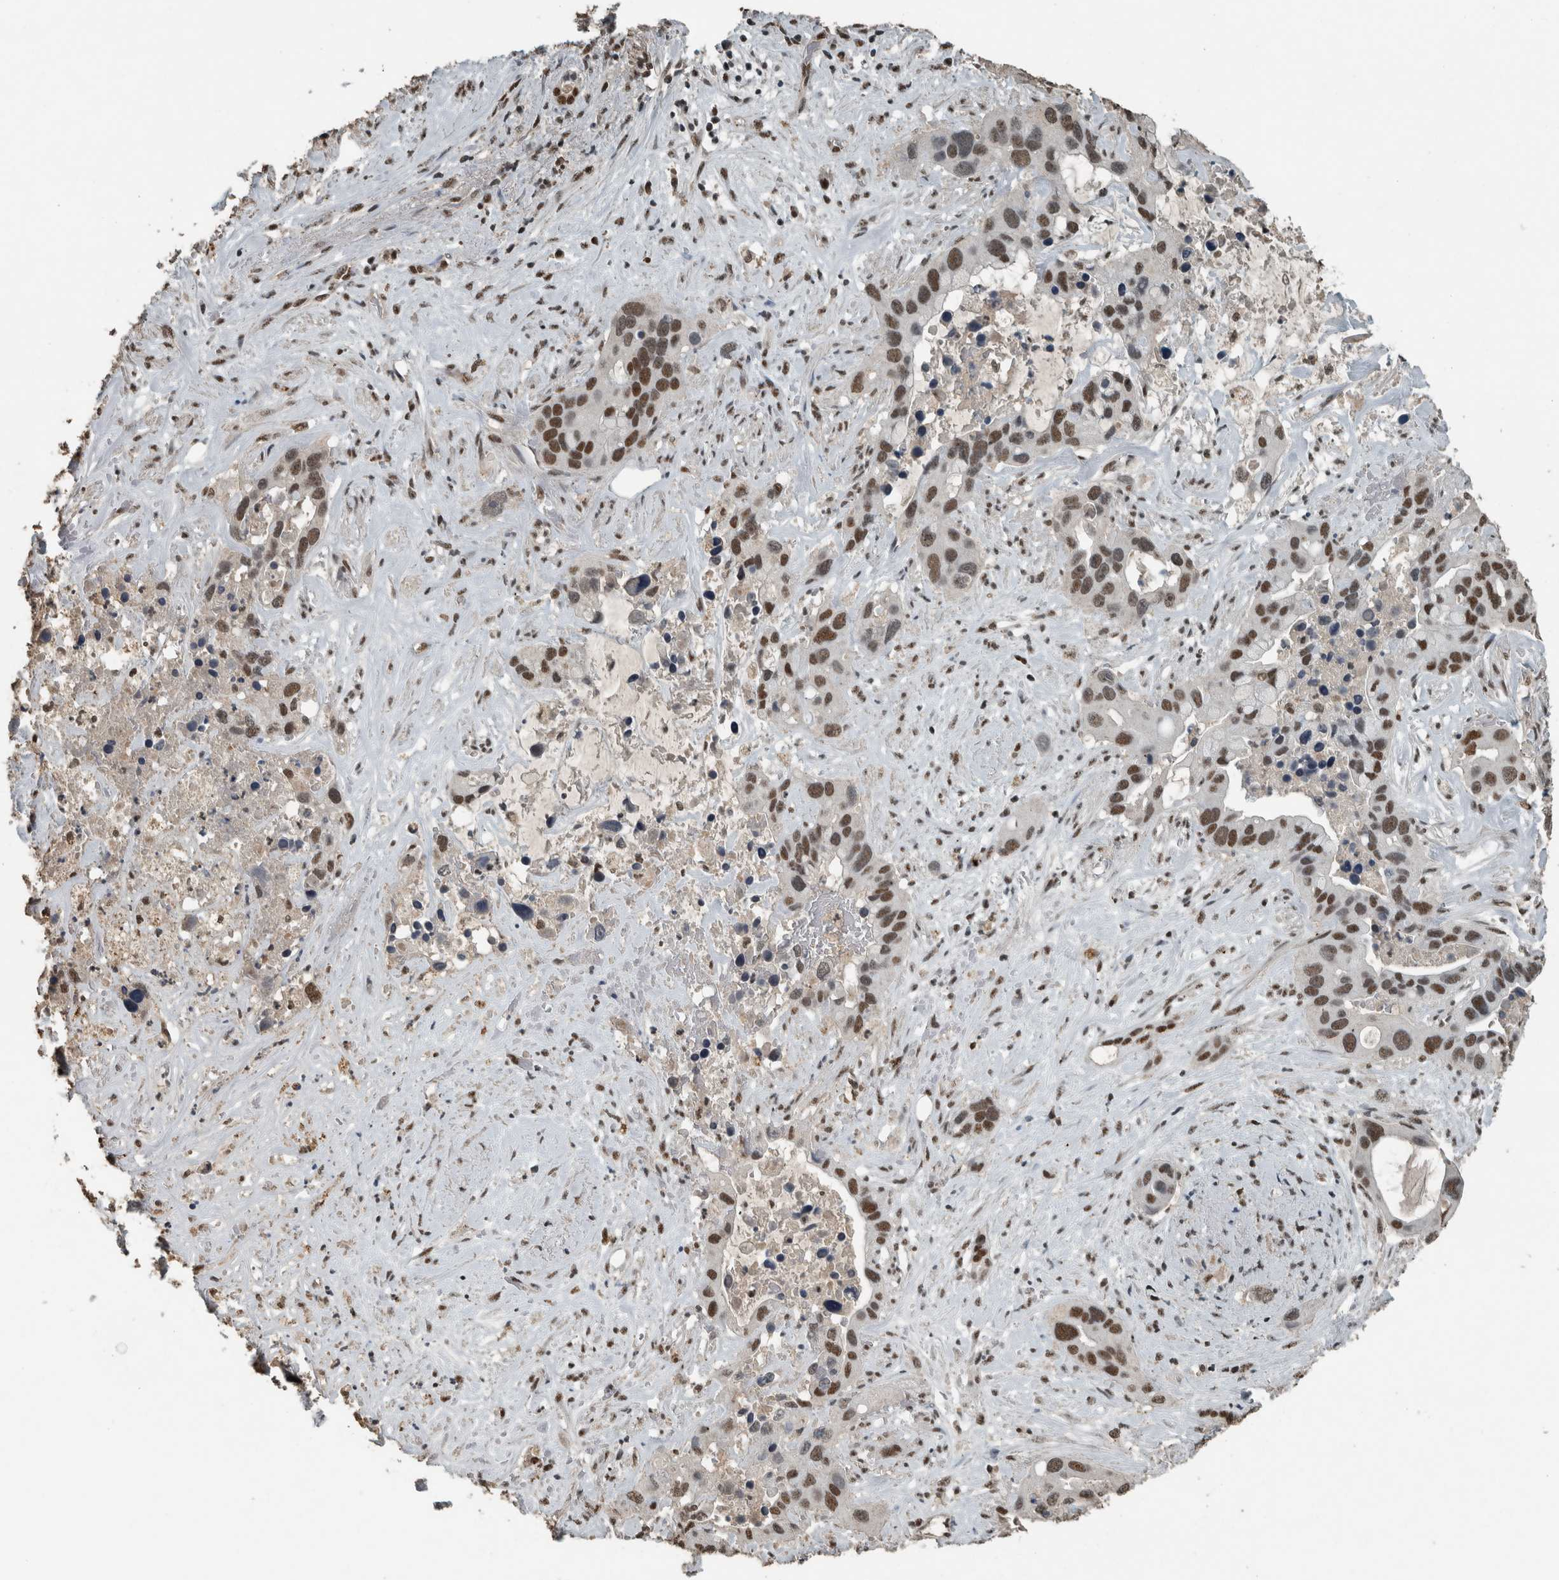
{"staining": {"intensity": "moderate", "quantity": ">75%", "location": "nuclear"}, "tissue": "liver cancer", "cell_type": "Tumor cells", "image_type": "cancer", "snomed": [{"axis": "morphology", "description": "Cholangiocarcinoma"}, {"axis": "topography", "description": "Liver"}], "caption": "Cholangiocarcinoma (liver) stained for a protein demonstrates moderate nuclear positivity in tumor cells. (Stains: DAB in brown, nuclei in blue, Microscopy: brightfield microscopy at high magnification).", "gene": "ZNF24", "patient": {"sex": "female", "age": 65}}